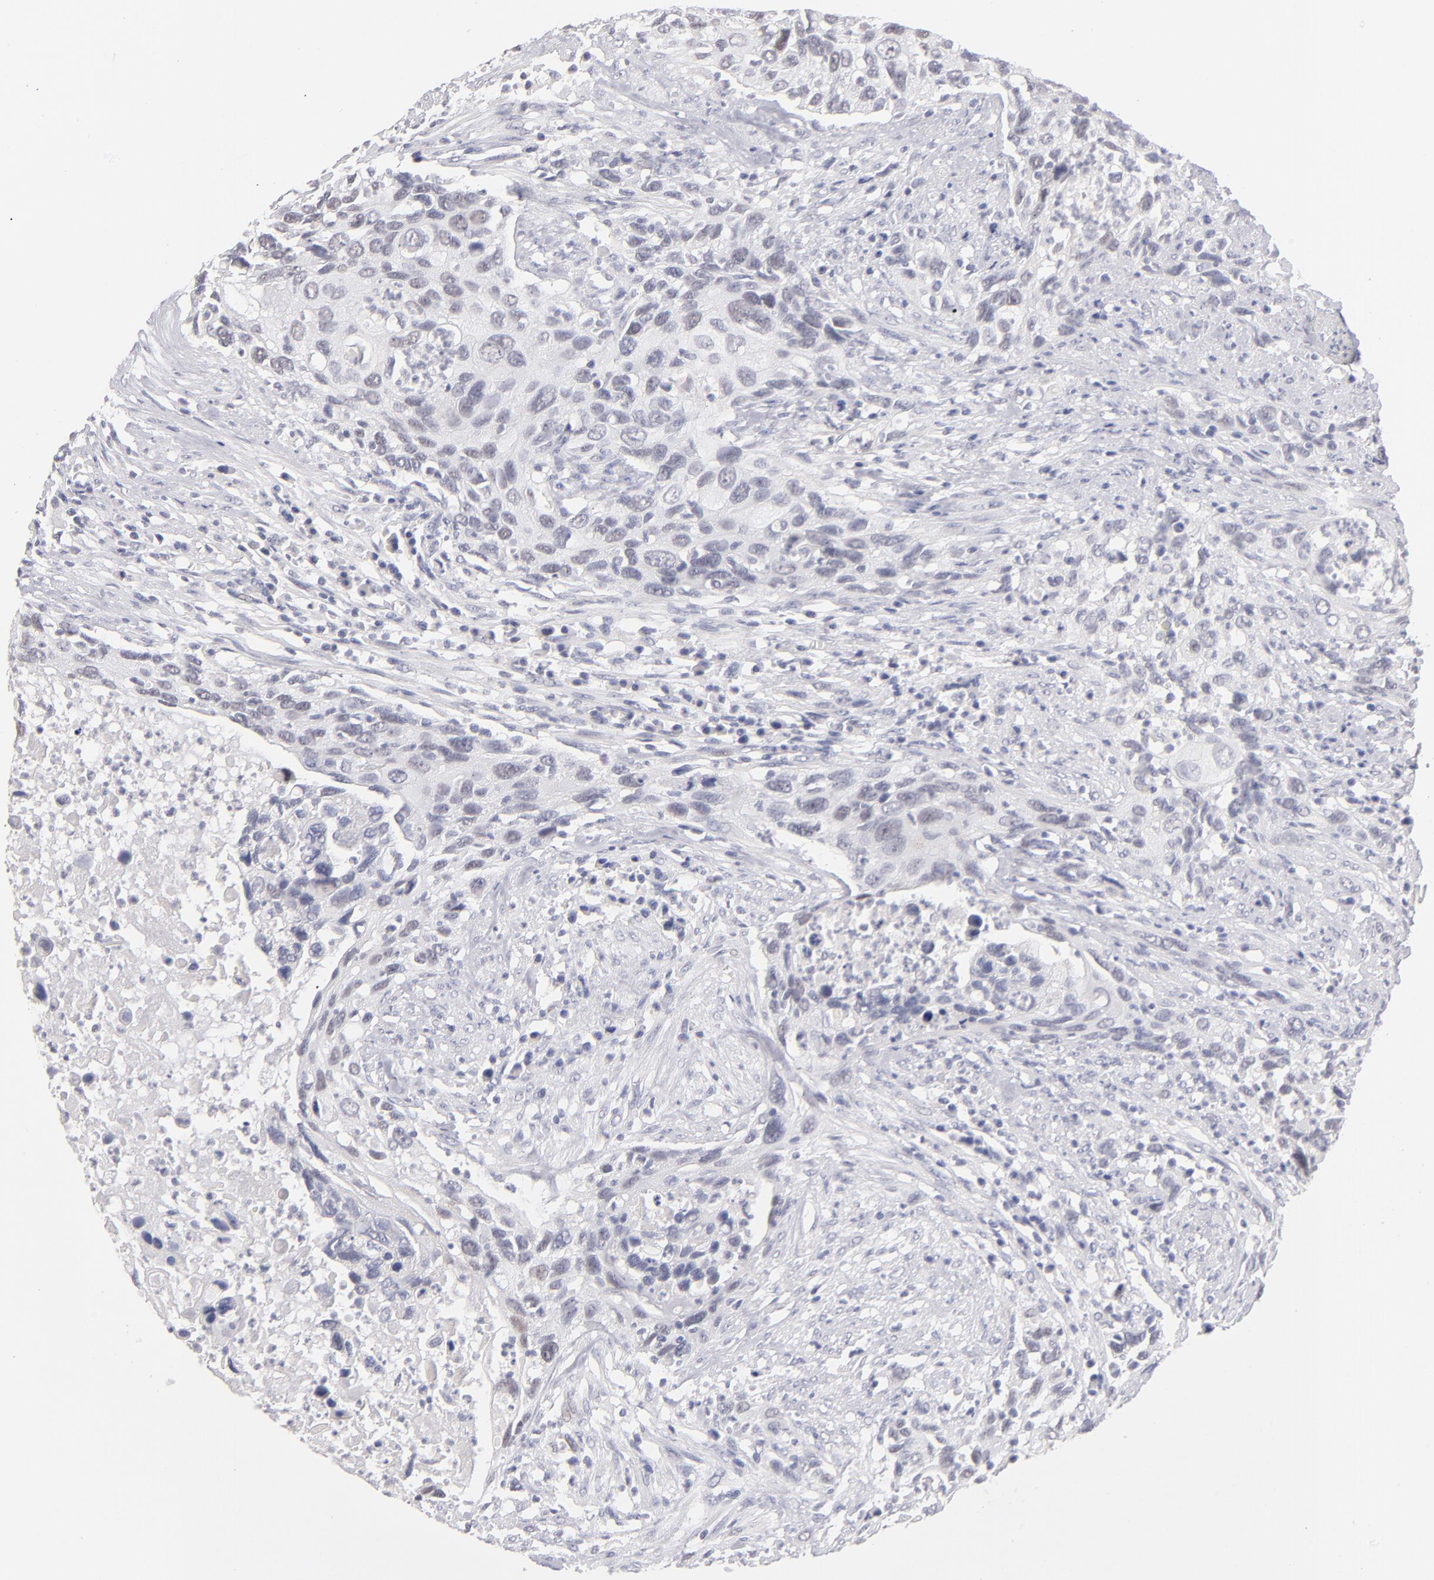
{"staining": {"intensity": "negative", "quantity": "none", "location": "none"}, "tissue": "urothelial cancer", "cell_type": "Tumor cells", "image_type": "cancer", "snomed": [{"axis": "morphology", "description": "Urothelial carcinoma, High grade"}, {"axis": "topography", "description": "Urinary bladder"}], "caption": "Tumor cells are negative for brown protein staining in urothelial carcinoma (high-grade).", "gene": "TEX11", "patient": {"sex": "male", "age": 71}}